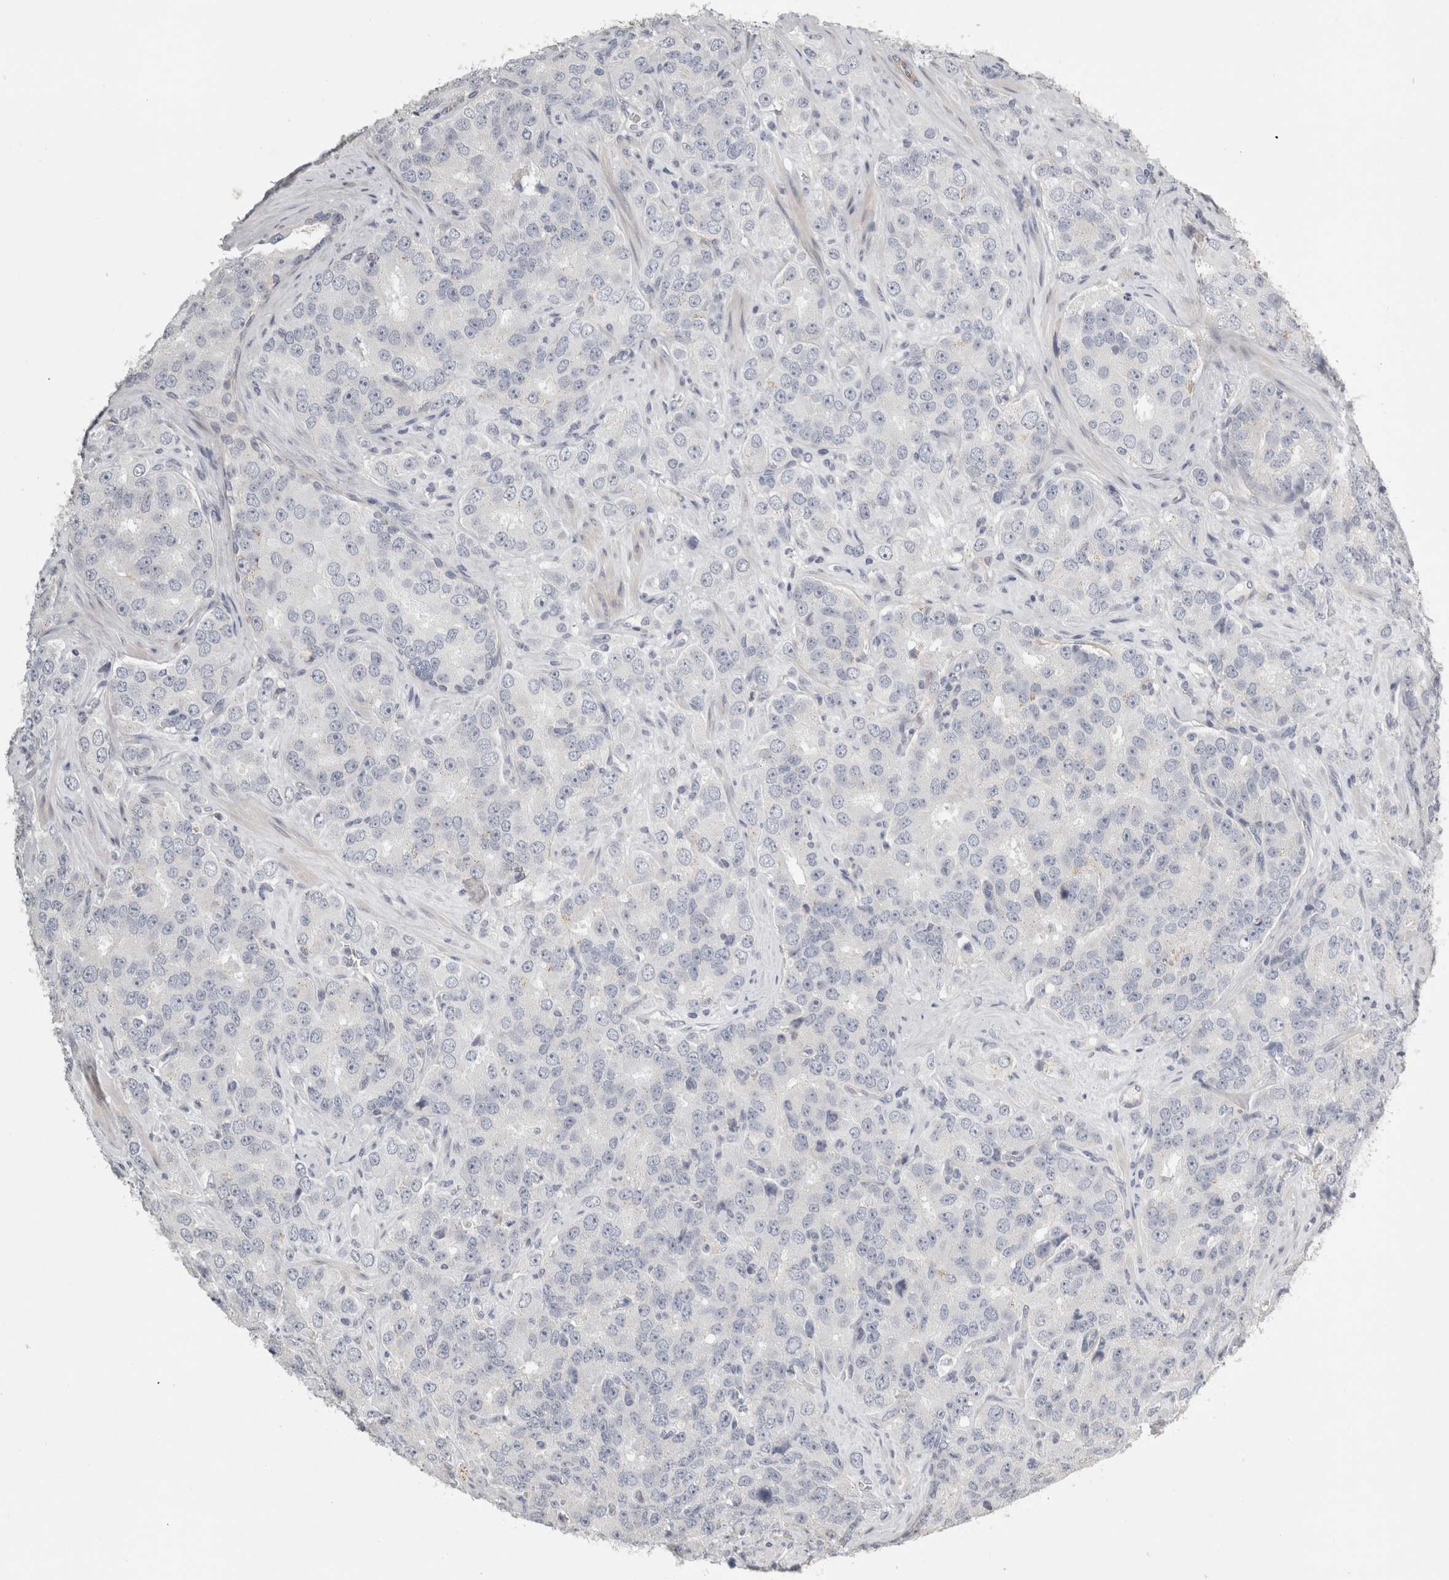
{"staining": {"intensity": "negative", "quantity": "none", "location": "none"}, "tissue": "prostate cancer", "cell_type": "Tumor cells", "image_type": "cancer", "snomed": [{"axis": "morphology", "description": "Adenocarcinoma, High grade"}, {"axis": "topography", "description": "Prostate"}], "caption": "Immunohistochemistry (IHC) image of neoplastic tissue: prostate cancer (high-grade adenocarcinoma) stained with DAB (3,3'-diaminobenzidine) displays no significant protein staining in tumor cells.", "gene": "FBLIM1", "patient": {"sex": "male", "age": 58}}